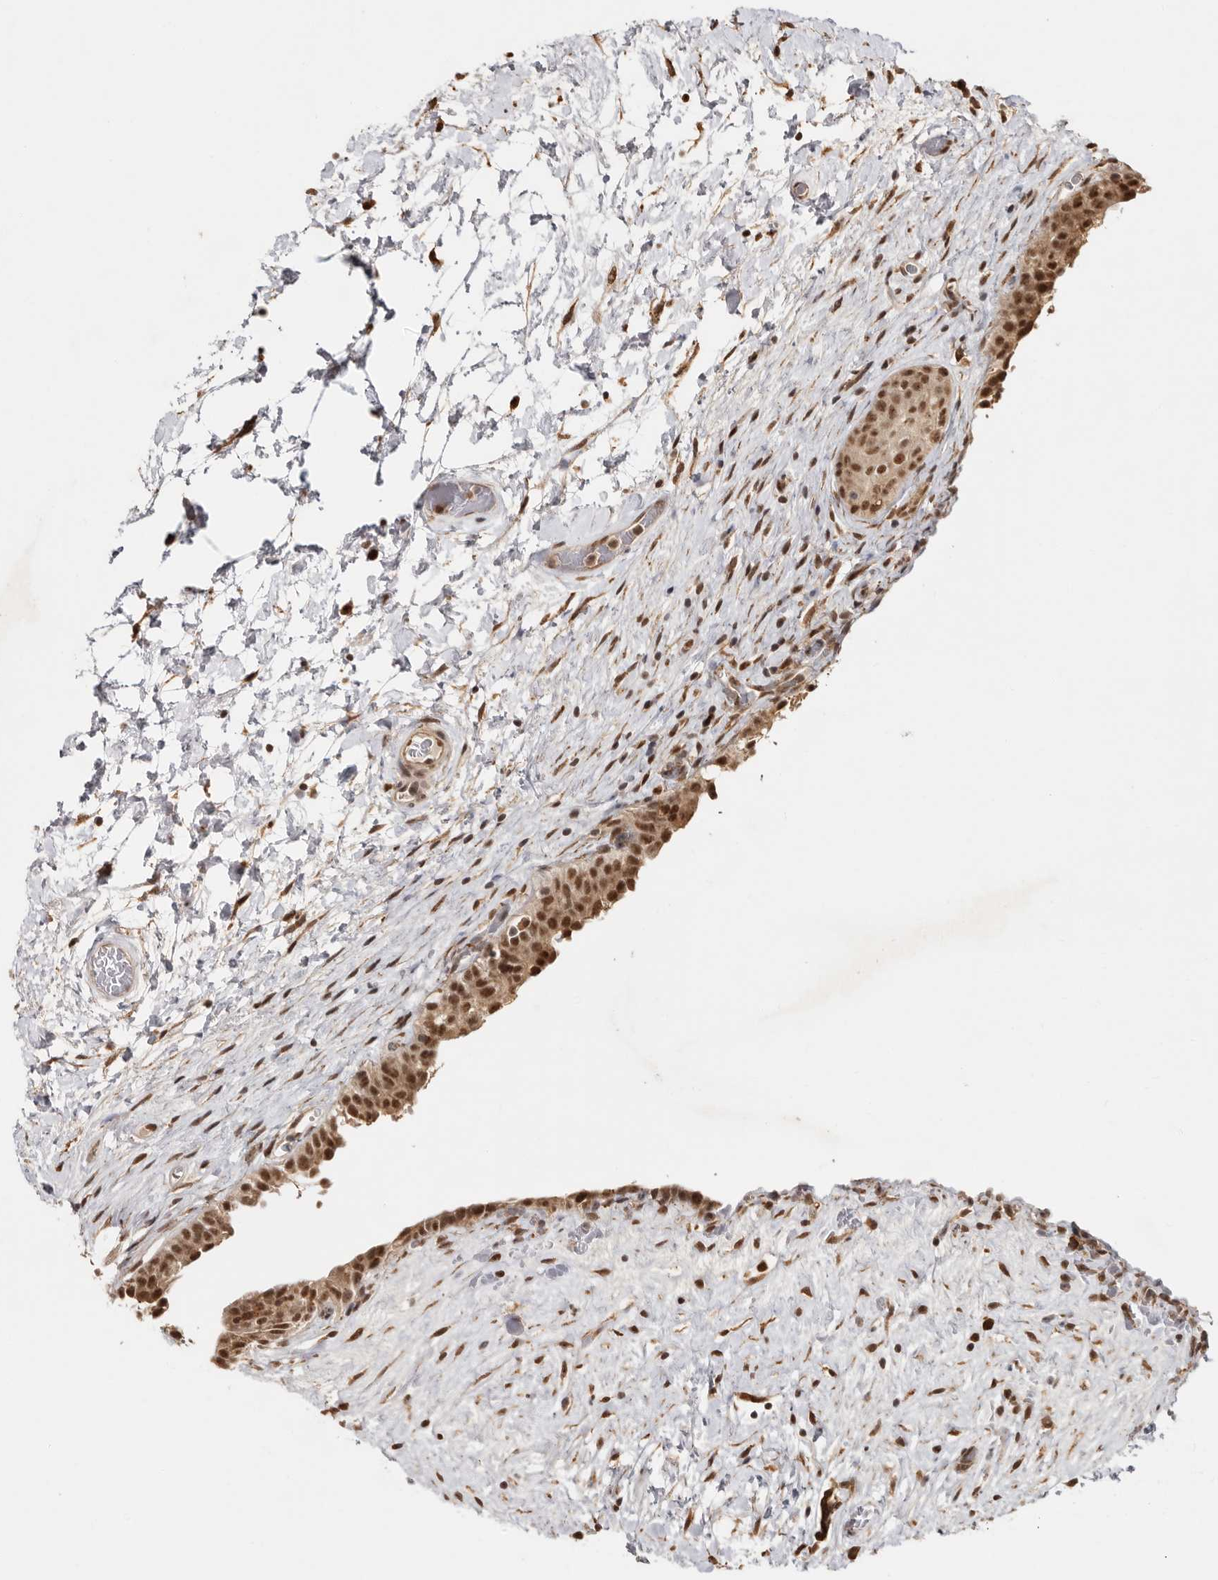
{"staining": {"intensity": "strong", "quantity": ">75%", "location": "cytoplasmic/membranous,nuclear"}, "tissue": "urinary bladder", "cell_type": "Urothelial cells", "image_type": "normal", "snomed": [{"axis": "morphology", "description": "Normal tissue, NOS"}, {"axis": "topography", "description": "Urinary bladder"}], "caption": "This micrograph demonstrates unremarkable urinary bladder stained with immunohistochemistry to label a protein in brown. The cytoplasmic/membranous,nuclear of urothelial cells show strong positivity for the protein. Nuclei are counter-stained blue.", "gene": "ZNF83", "patient": {"sex": "male", "age": 74}}